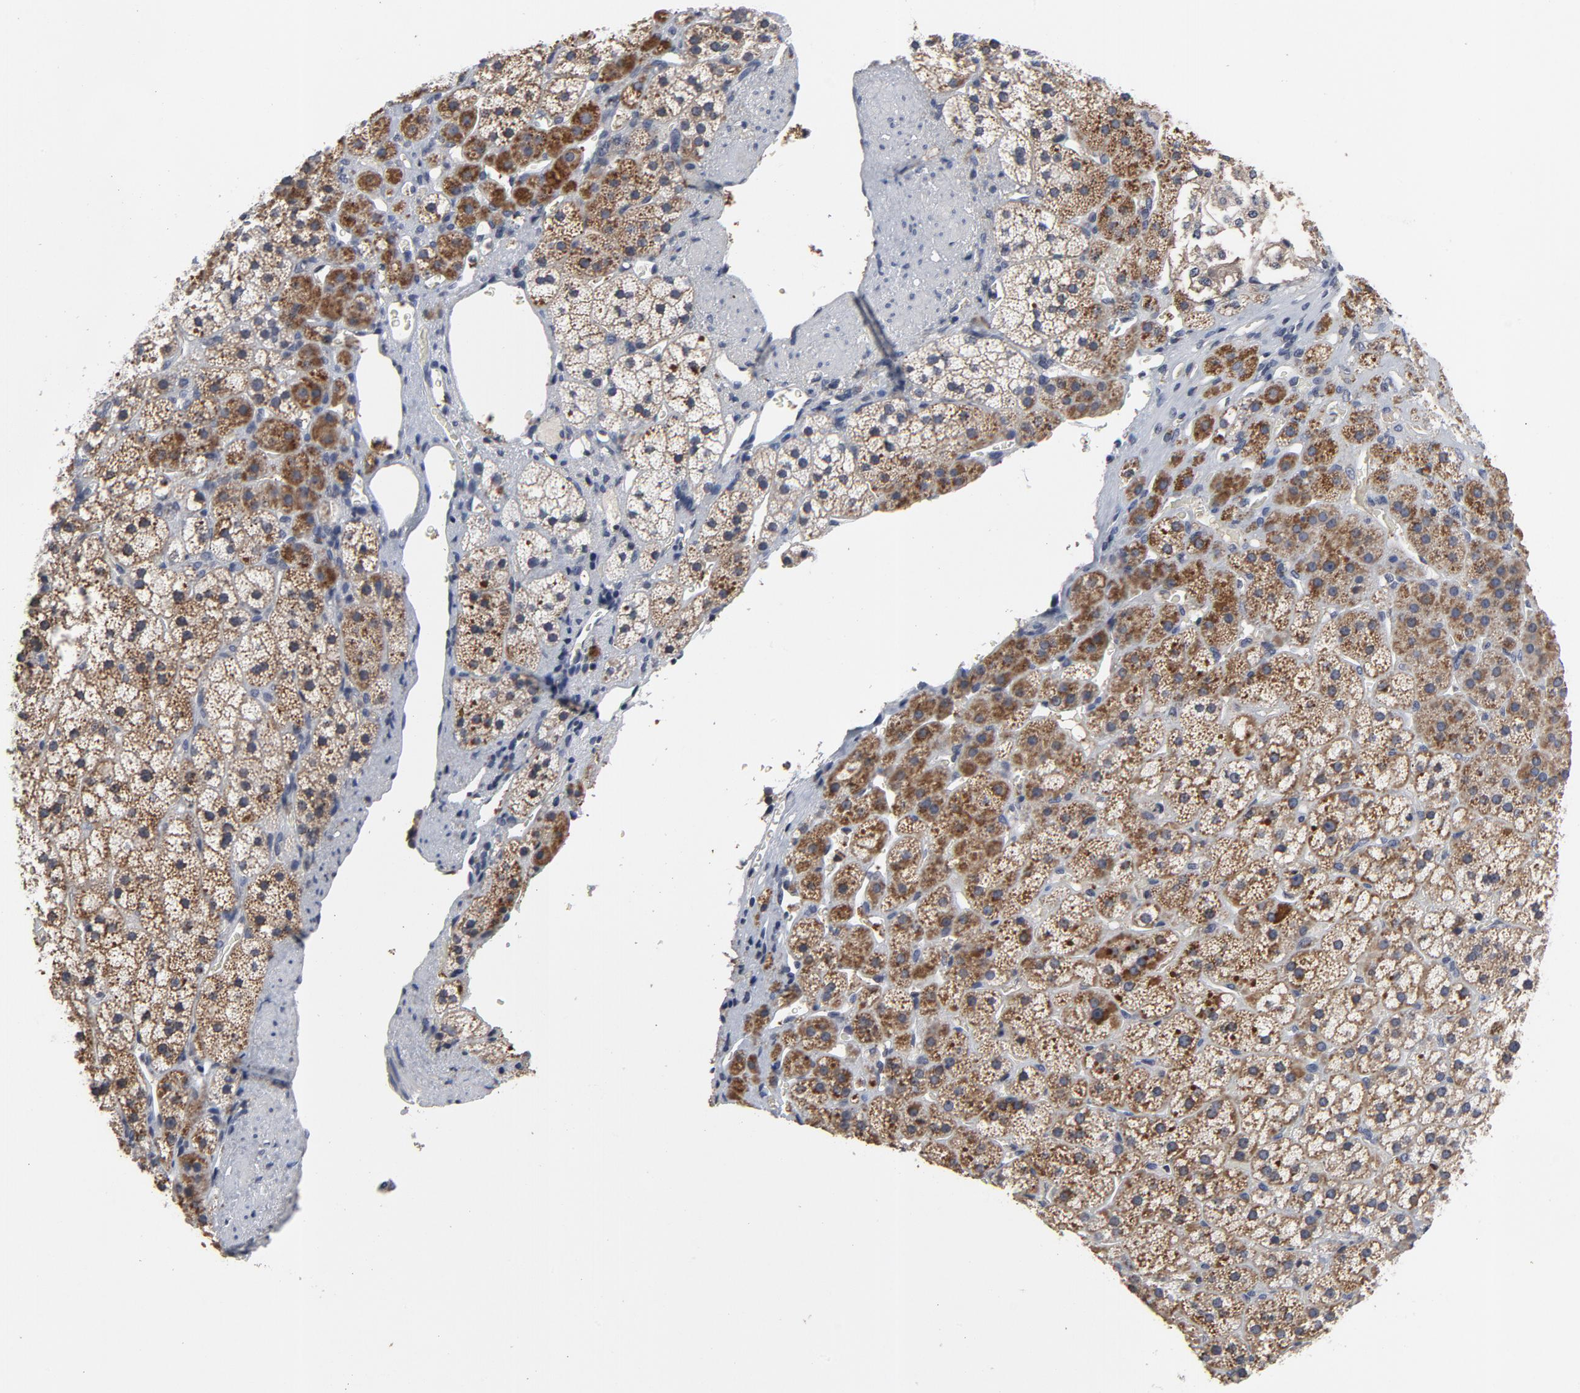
{"staining": {"intensity": "moderate", "quantity": "25%-75%", "location": "cytoplasmic/membranous"}, "tissue": "adrenal gland", "cell_type": "Glandular cells", "image_type": "normal", "snomed": [{"axis": "morphology", "description": "Normal tissue, NOS"}, {"axis": "topography", "description": "Adrenal gland"}], "caption": "Immunohistochemical staining of normal human adrenal gland shows medium levels of moderate cytoplasmic/membranous positivity in approximately 25%-75% of glandular cells.", "gene": "TCL1A", "patient": {"sex": "female", "age": 44}}